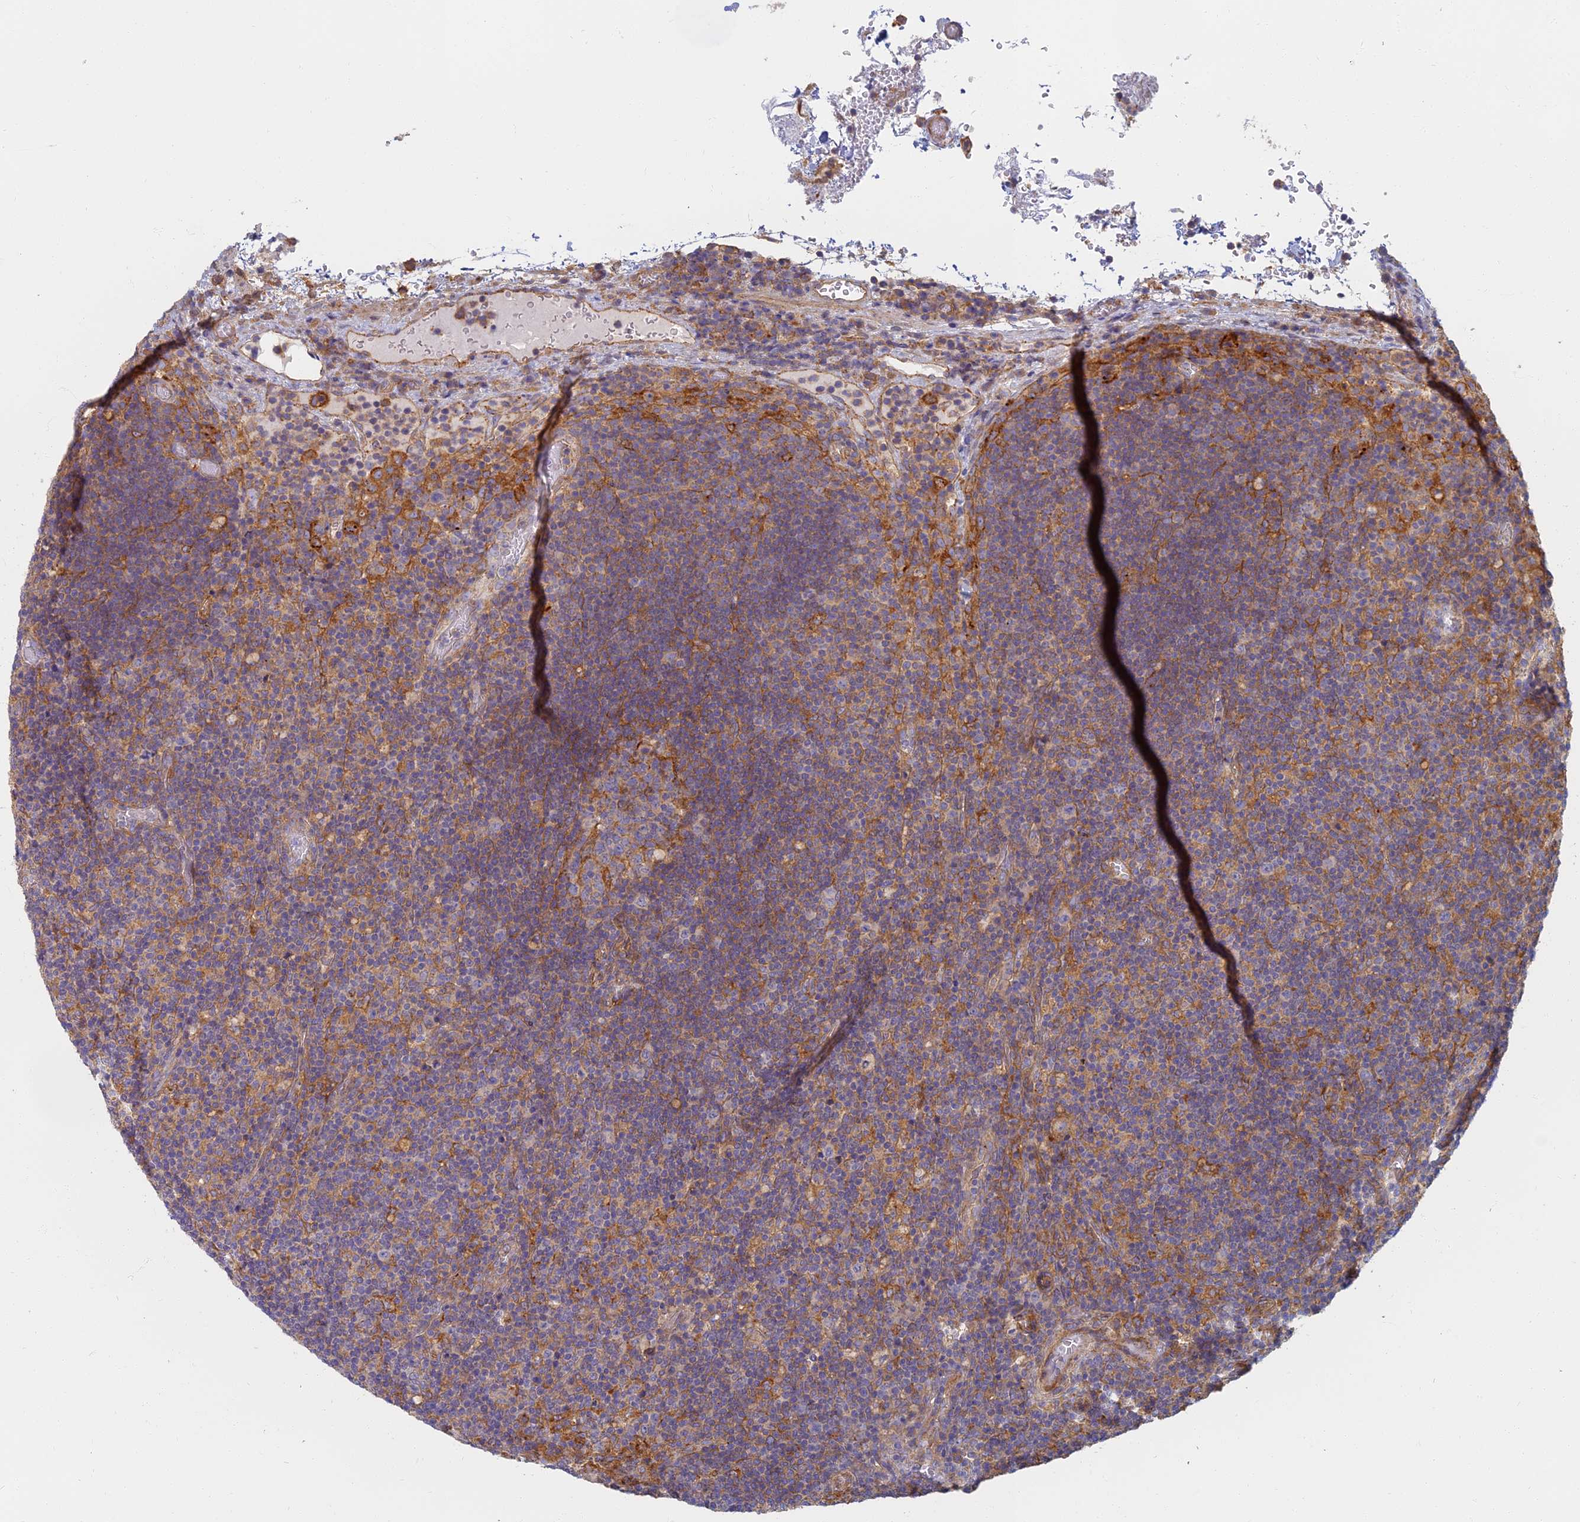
{"staining": {"intensity": "moderate", "quantity": "25%-75%", "location": "cytoplasmic/membranous"}, "tissue": "lymph node", "cell_type": "Germinal center cells", "image_type": "normal", "snomed": [{"axis": "morphology", "description": "Normal tissue, NOS"}, {"axis": "topography", "description": "Lymph node"}], "caption": "IHC micrograph of benign lymph node: lymph node stained using immunohistochemistry displays medium levels of moderate protein expression localized specifically in the cytoplasmic/membranous of germinal center cells, appearing as a cytoplasmic/membranous brown color.", "gene": "RBSN", "patient": {"sex": "male", "age": 58}}